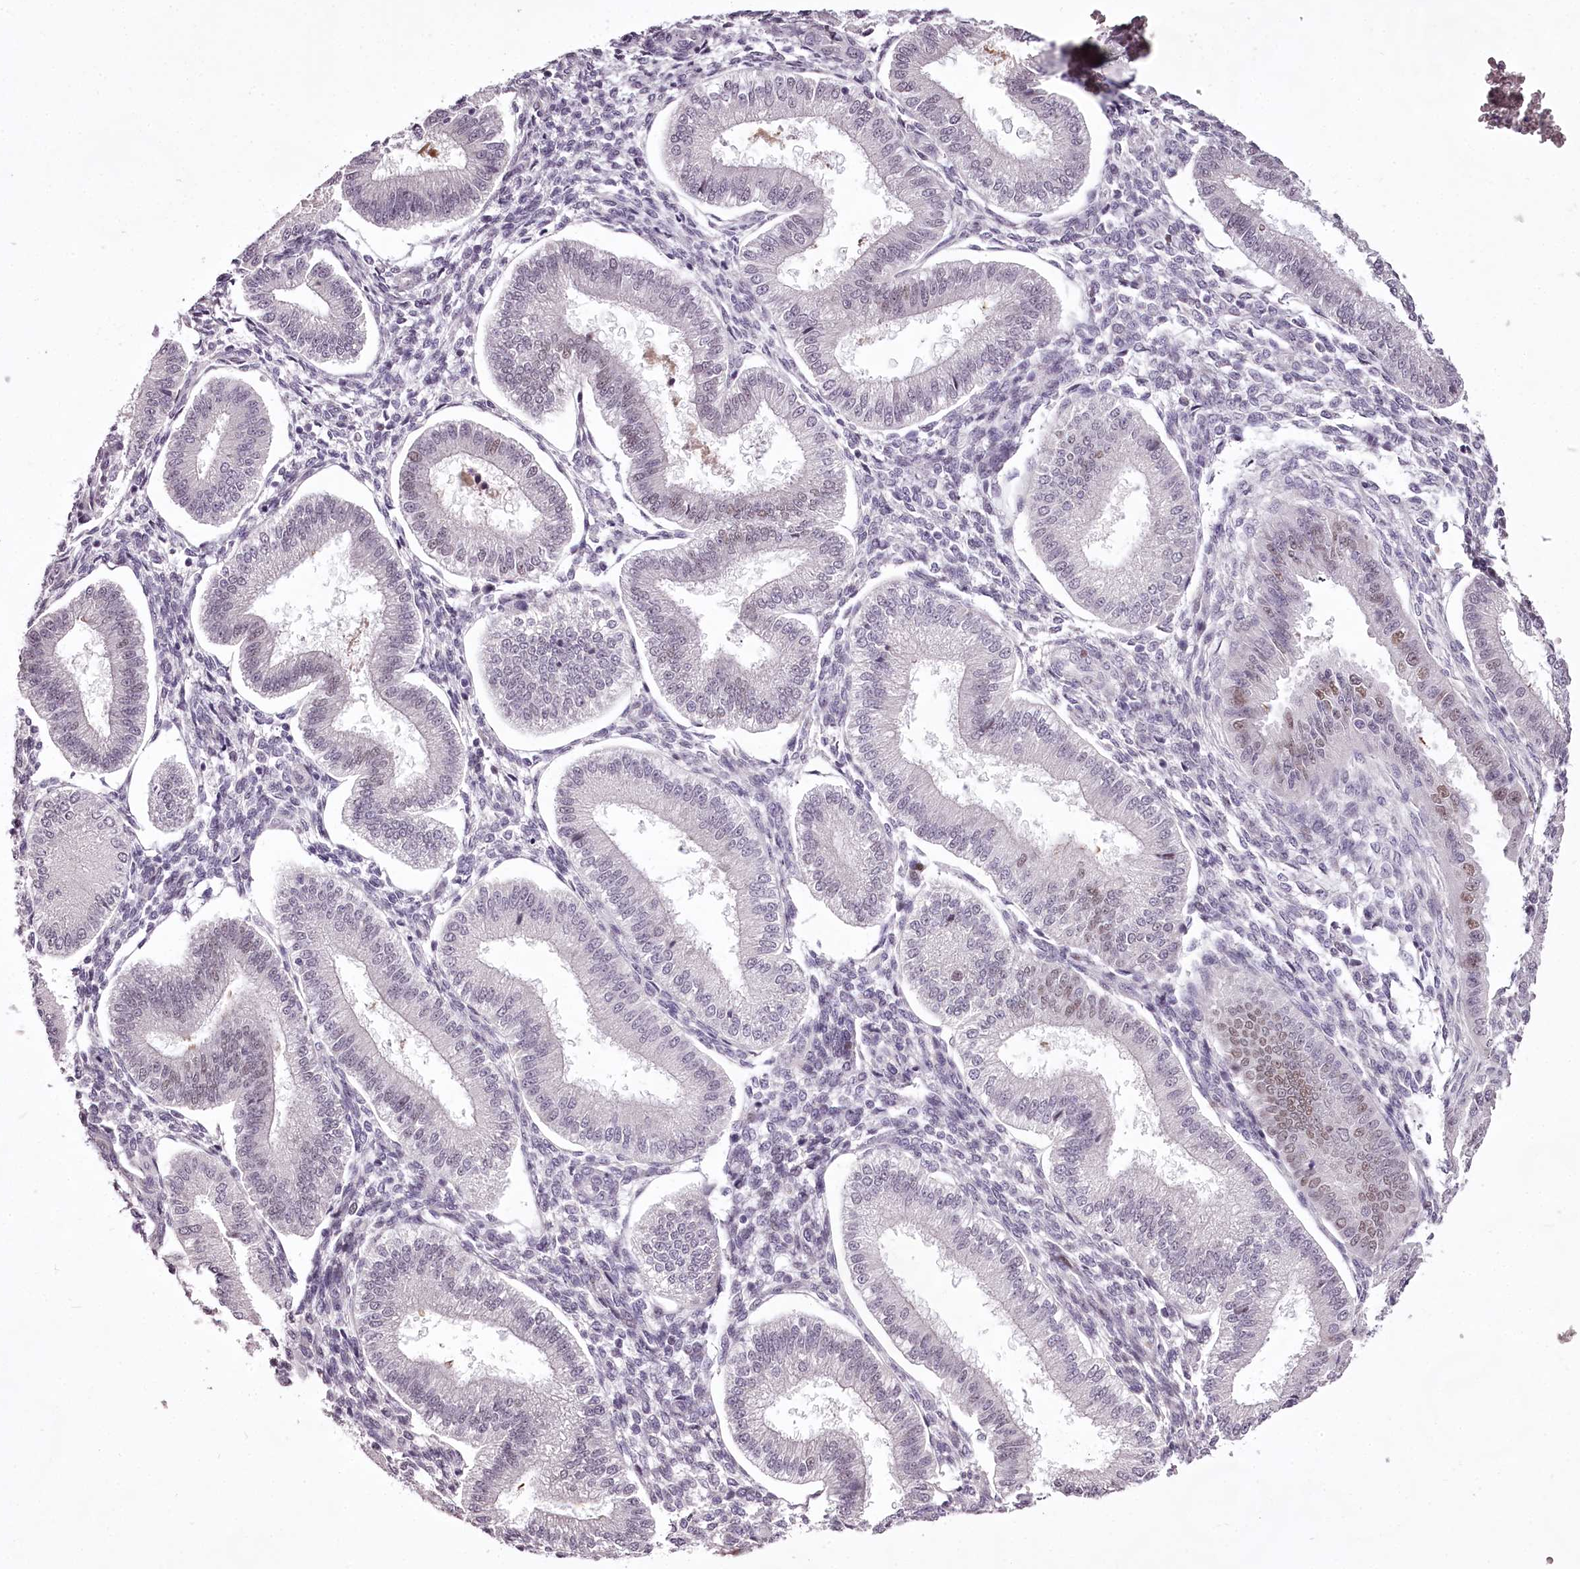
{"staining": {"intensity": "negative", "quantity": "none", "location": "none"}, "tissue": "endometrium", "cell_type": "Cells in endometrial stroma", "image_type": "normal", "snomed": [{"axis": "morphology", "description": "Normal tissue, NOS"}, {"axis": "topography", "description": "Endometrium"}], "caption": "The image displays no significant positivity in cells in endometrial stroma of endometrium.", "gene": "C1orf56", "patient": {"sex": "female", "age": 39}}